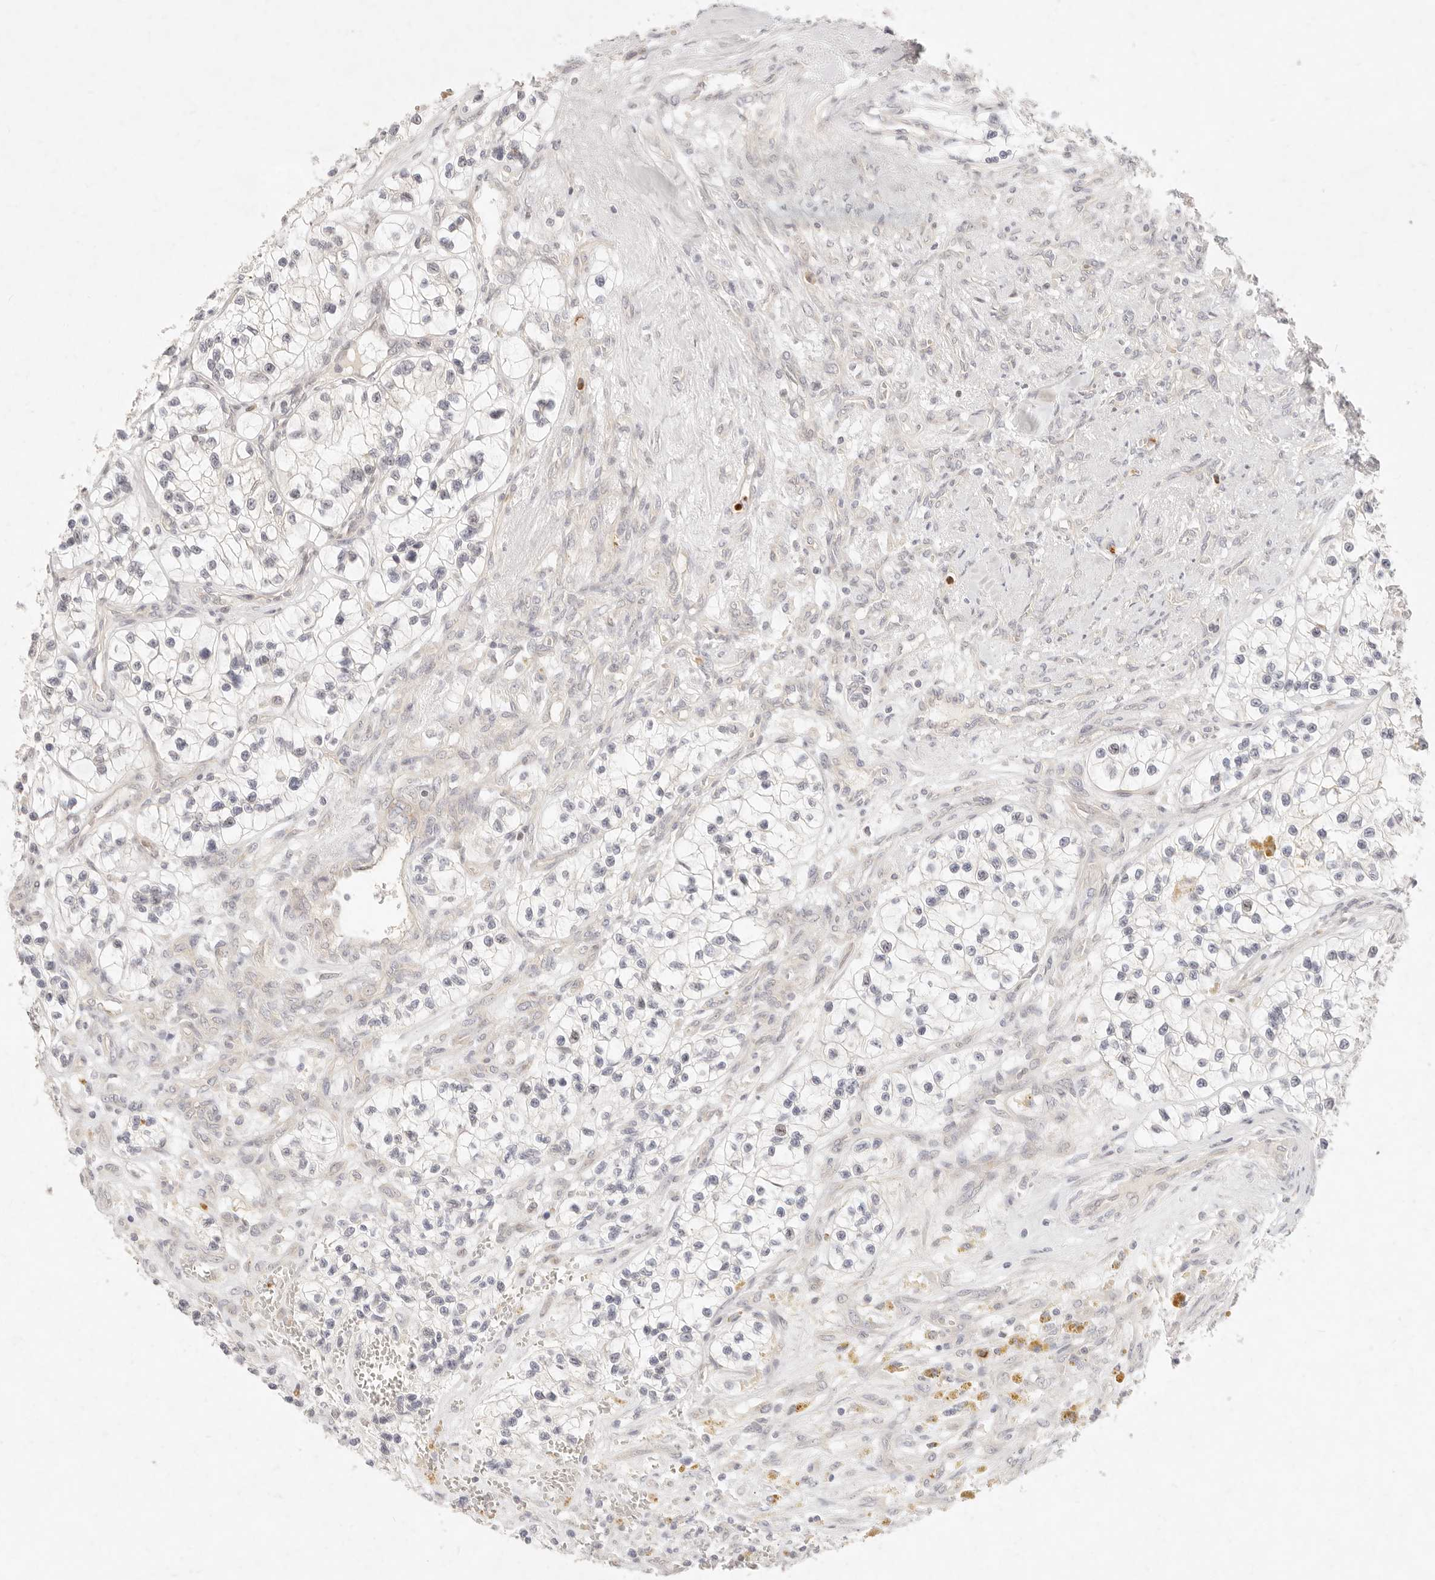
{"staining": {"intensity": "negative", "quantity": "none", "location": "none"}, "tissue": "renal cancer", "cell_type": "Tumor cells", "image_type": "cancer", "snomed": [{"axis": "morphology", "description": "Adenocarcinoma, NOS"}, {"axis": "topography", "description": "Kidney"}], "caption": "Micrograph shows no significant protein staining in tumor cells of adenocarcinoma (renal).", "gene": "ASCL3", "patient": {"sex": "female", "age": 57}}